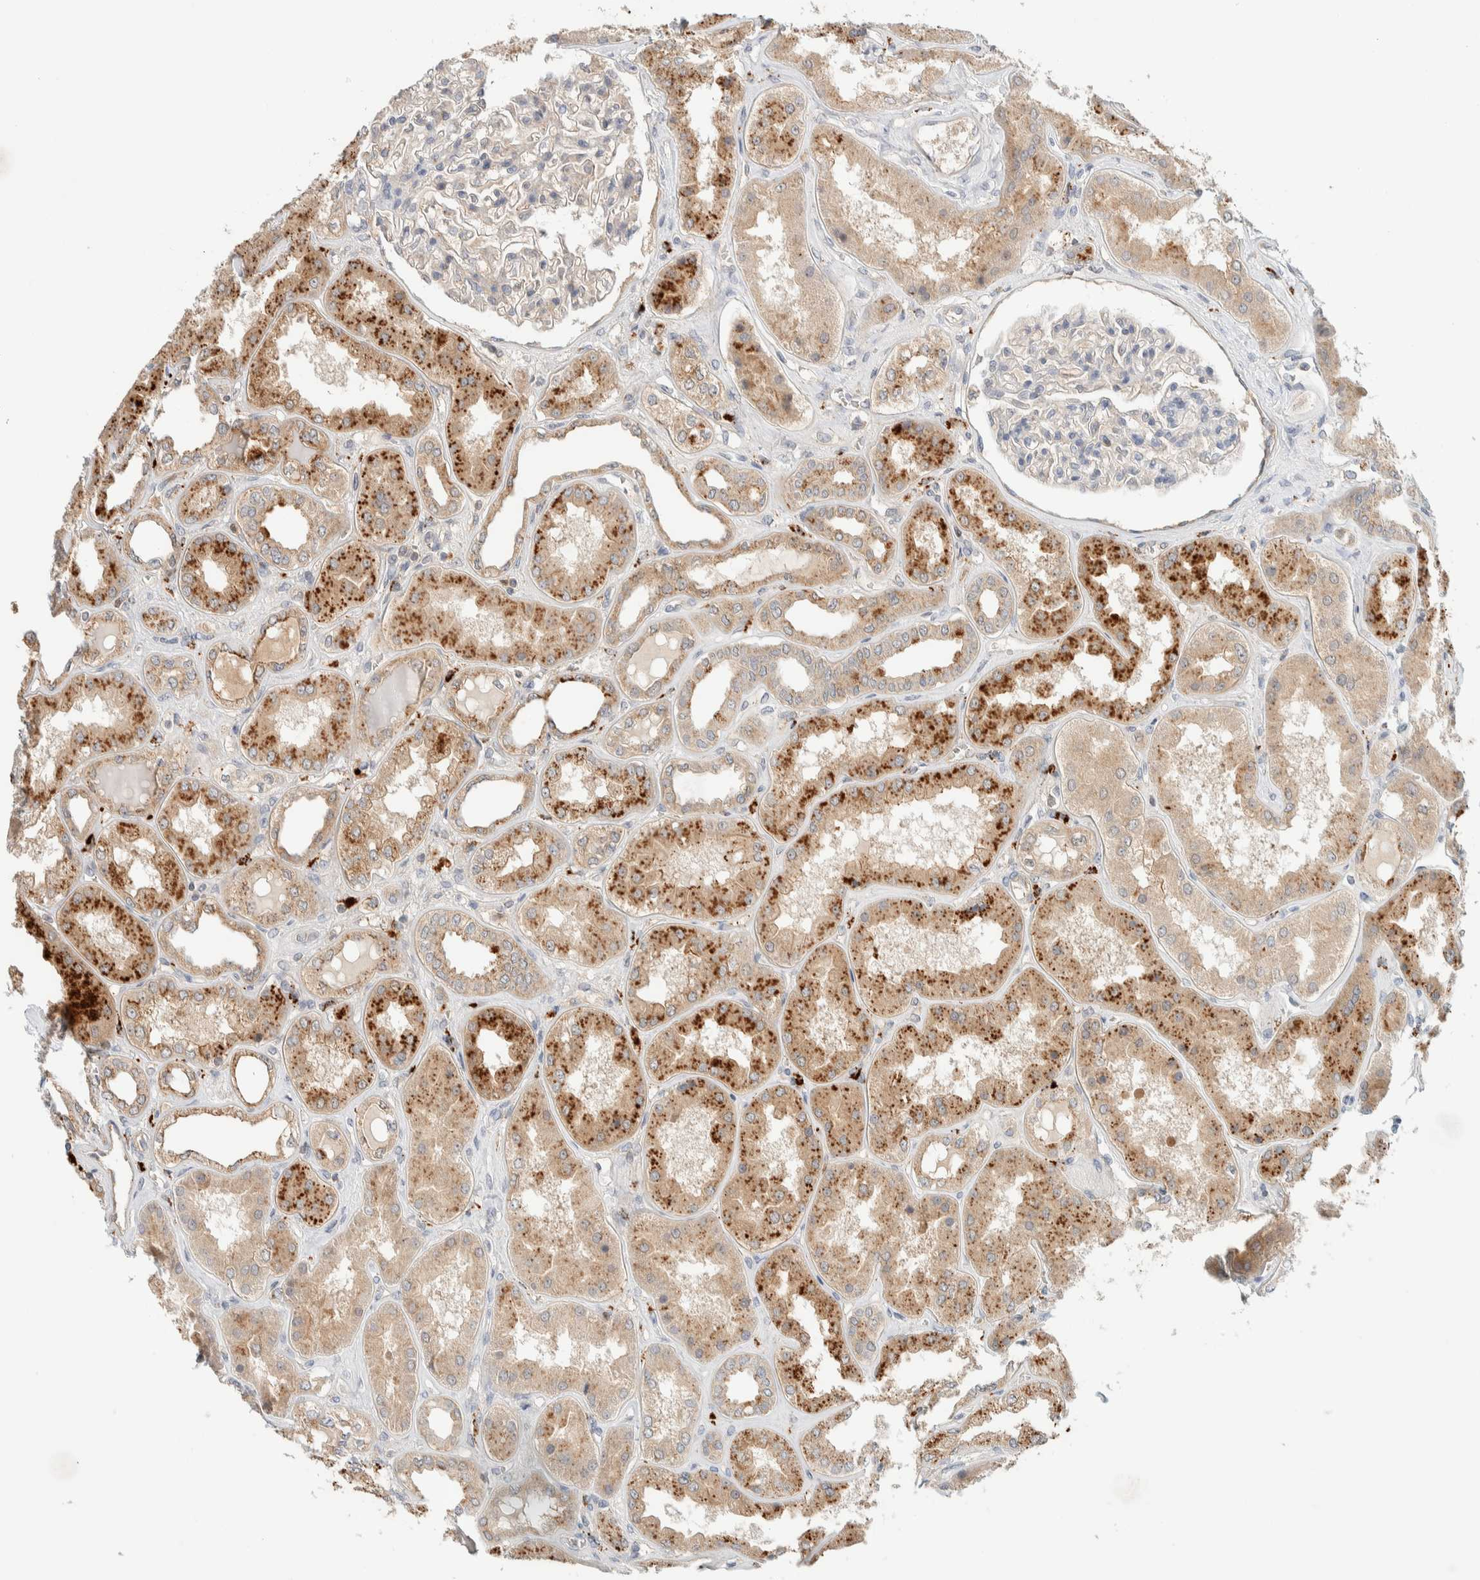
{"staining": {"intensity": "moderate", "quantity": "<25%", "location": "cytoplasmic/membranous"}, "tissue": "kidney", "cell_type": "Cells in glomeruli", "image_type": "normal", "snomed": [{"axis": "morphology", "description": "Normal tissue, NOS"}, {"axis": "topography", "description": "Kidney"}], "caption": "A brown stain labels moderate cytoplasmic/membranous staining of a protein in cells in glomeruli of normal kidney. The staining was performed using DAB to visualize the protein expression in brown, while the nuclei were stained in blue with hematoxylin (Magnification: 20x).", "gene": "GCLM", "patient": {"sex": "female", "age": 56}}